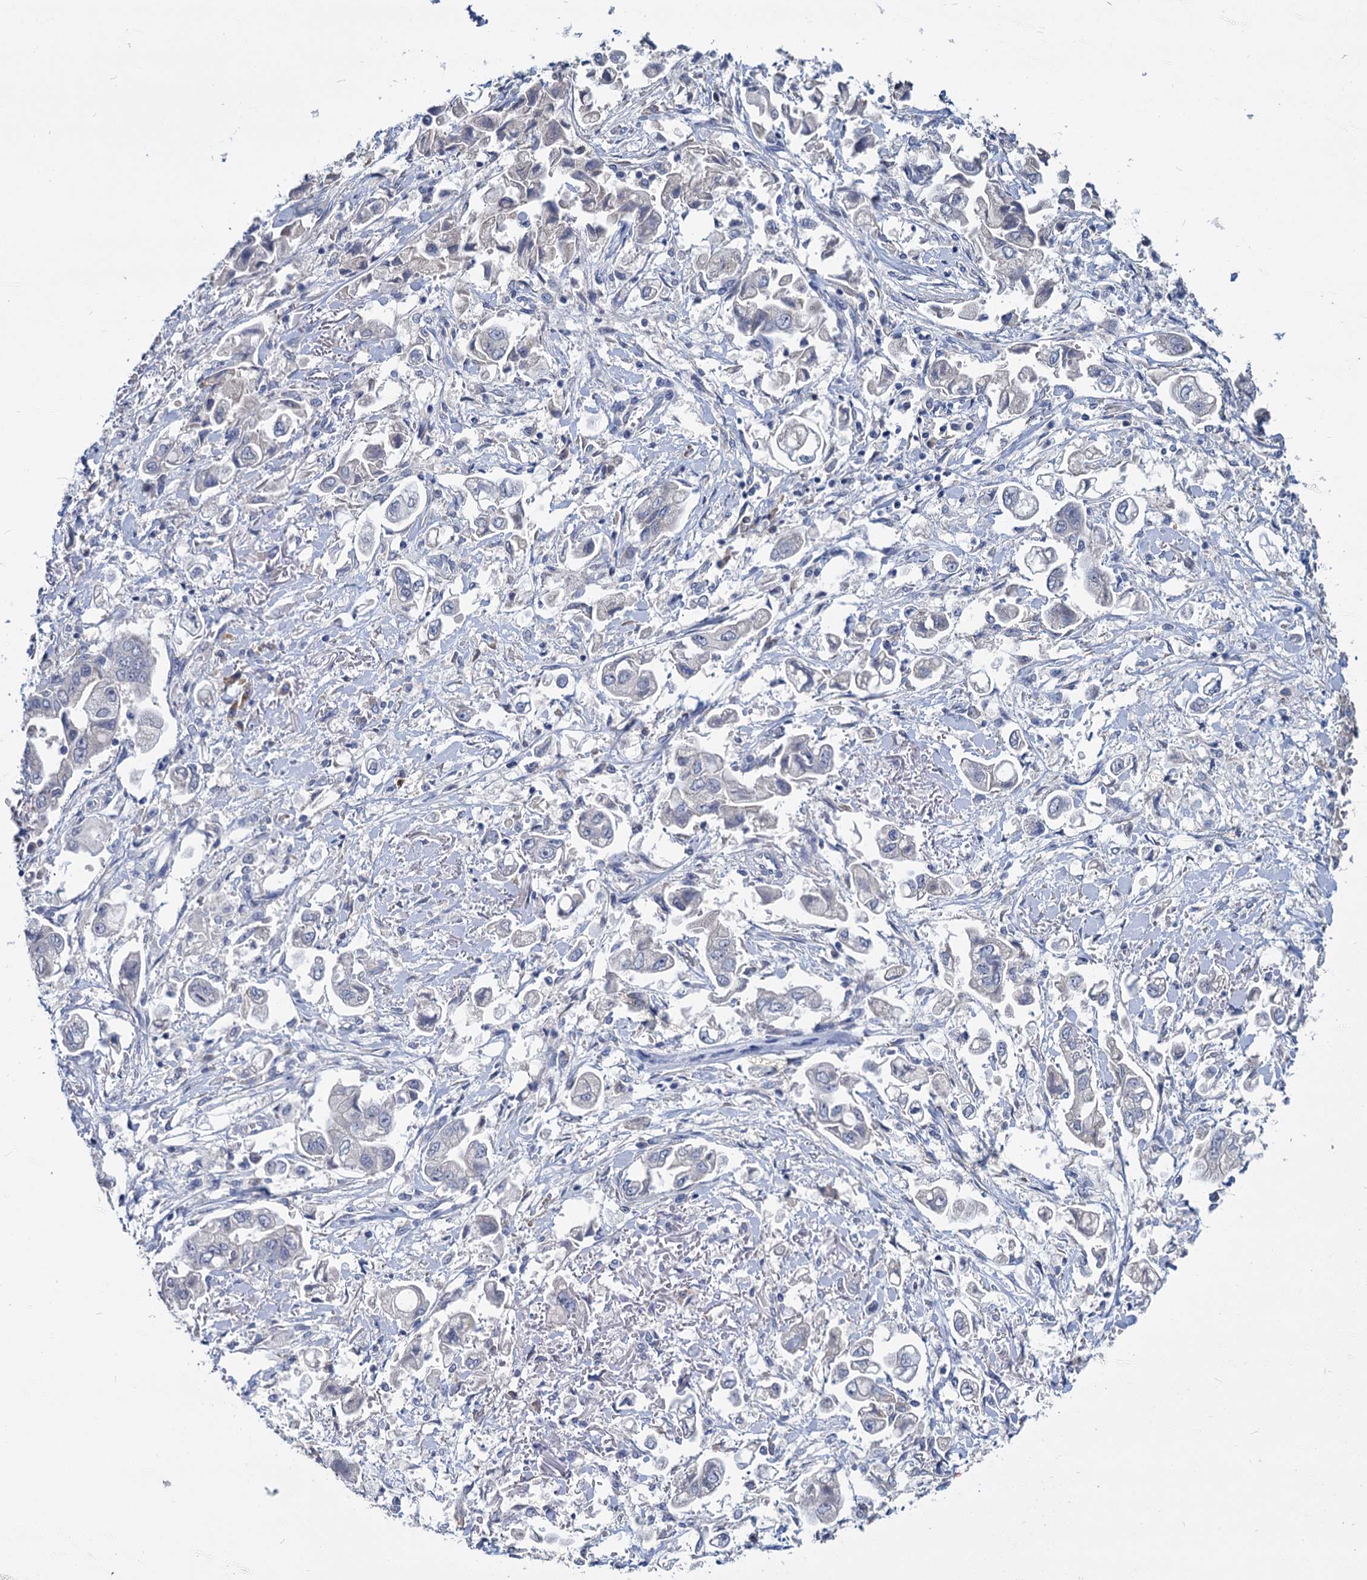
{"staining": {"intensity": "negative", "quantity": "none", "location": "none"}, "tissue": "stomach cancer", "cell_type": "Tumor cells", "image_type": "cancer", "snomed": [{"axis": "morphology", "description": "Adenocarcinoma, NOS"}, {"axis": "topography", "description": "Stomach"}], "caption": "Immunohistochemistry of human stomach cancer reveals no expression in tumor cells.", "gene": "ANKRD42", "patient": {"sex": "male", "age": 62}}